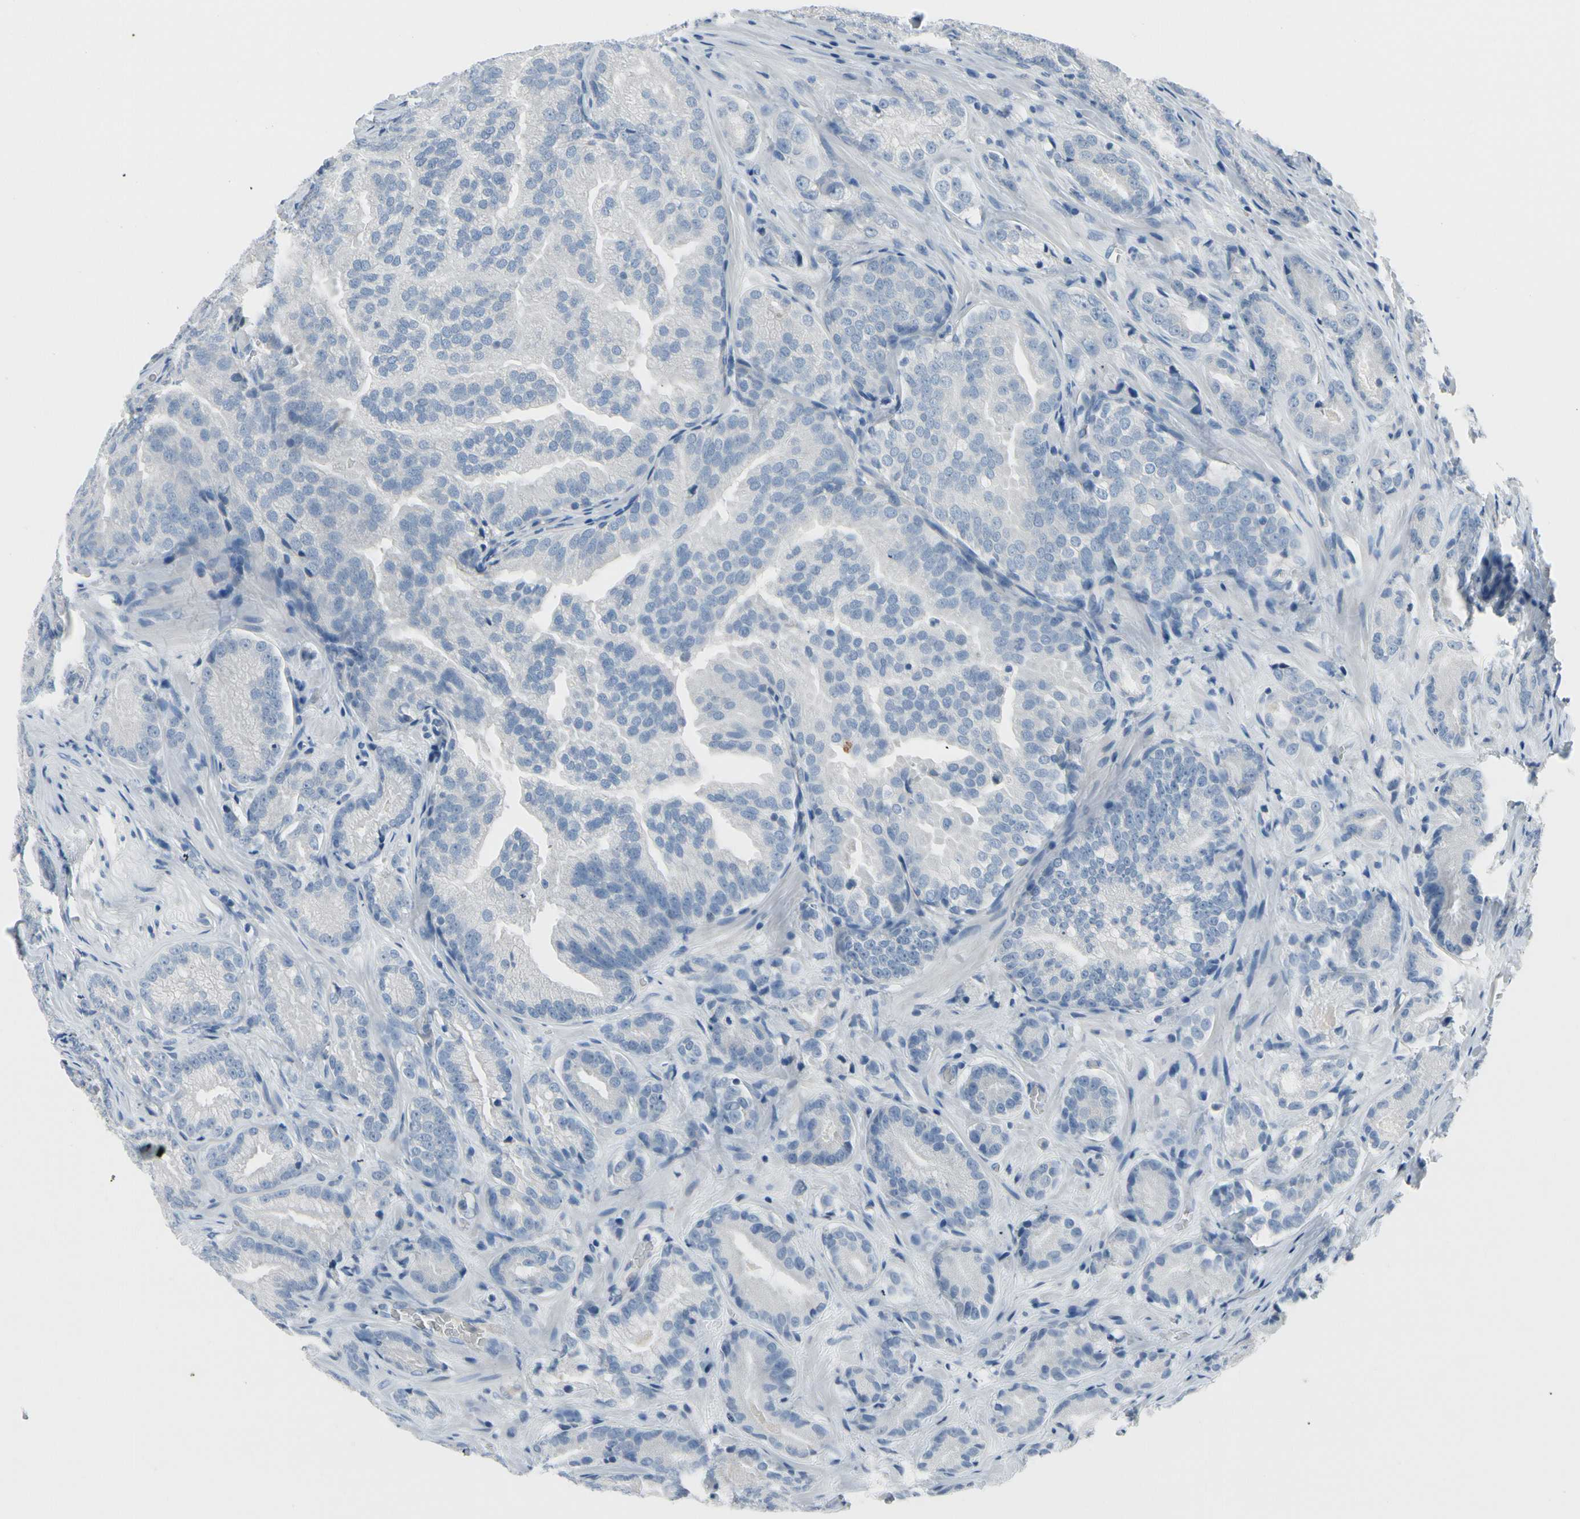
{"staining": {"intensity": "negative", "quantity": "none", "location": "none"}, "tissue": "prostate cancer", "cell_type": "Tumor cells", "image_type": "cancer", "snomed": [{"axis": "morphology", "description": "Adenocarcinoma, High grade"}, {"axis": "topography", "description": "Prostate"}], "caption": "High power microscopy histopathology image of an immunohistochemistry histopathology image of adenocarcinoma (high-grade) (prostate), revealing no significant staining in tumor cells. The staining was performed using DAB (3,3'-diaminobenzidine) to visualize the protein expression in brown, while the nuclei were stained in blue with hematoxylin (Magnification: 20x).", "gene": "MUC5B", "patient": {"sex": "male", "age": 64}}